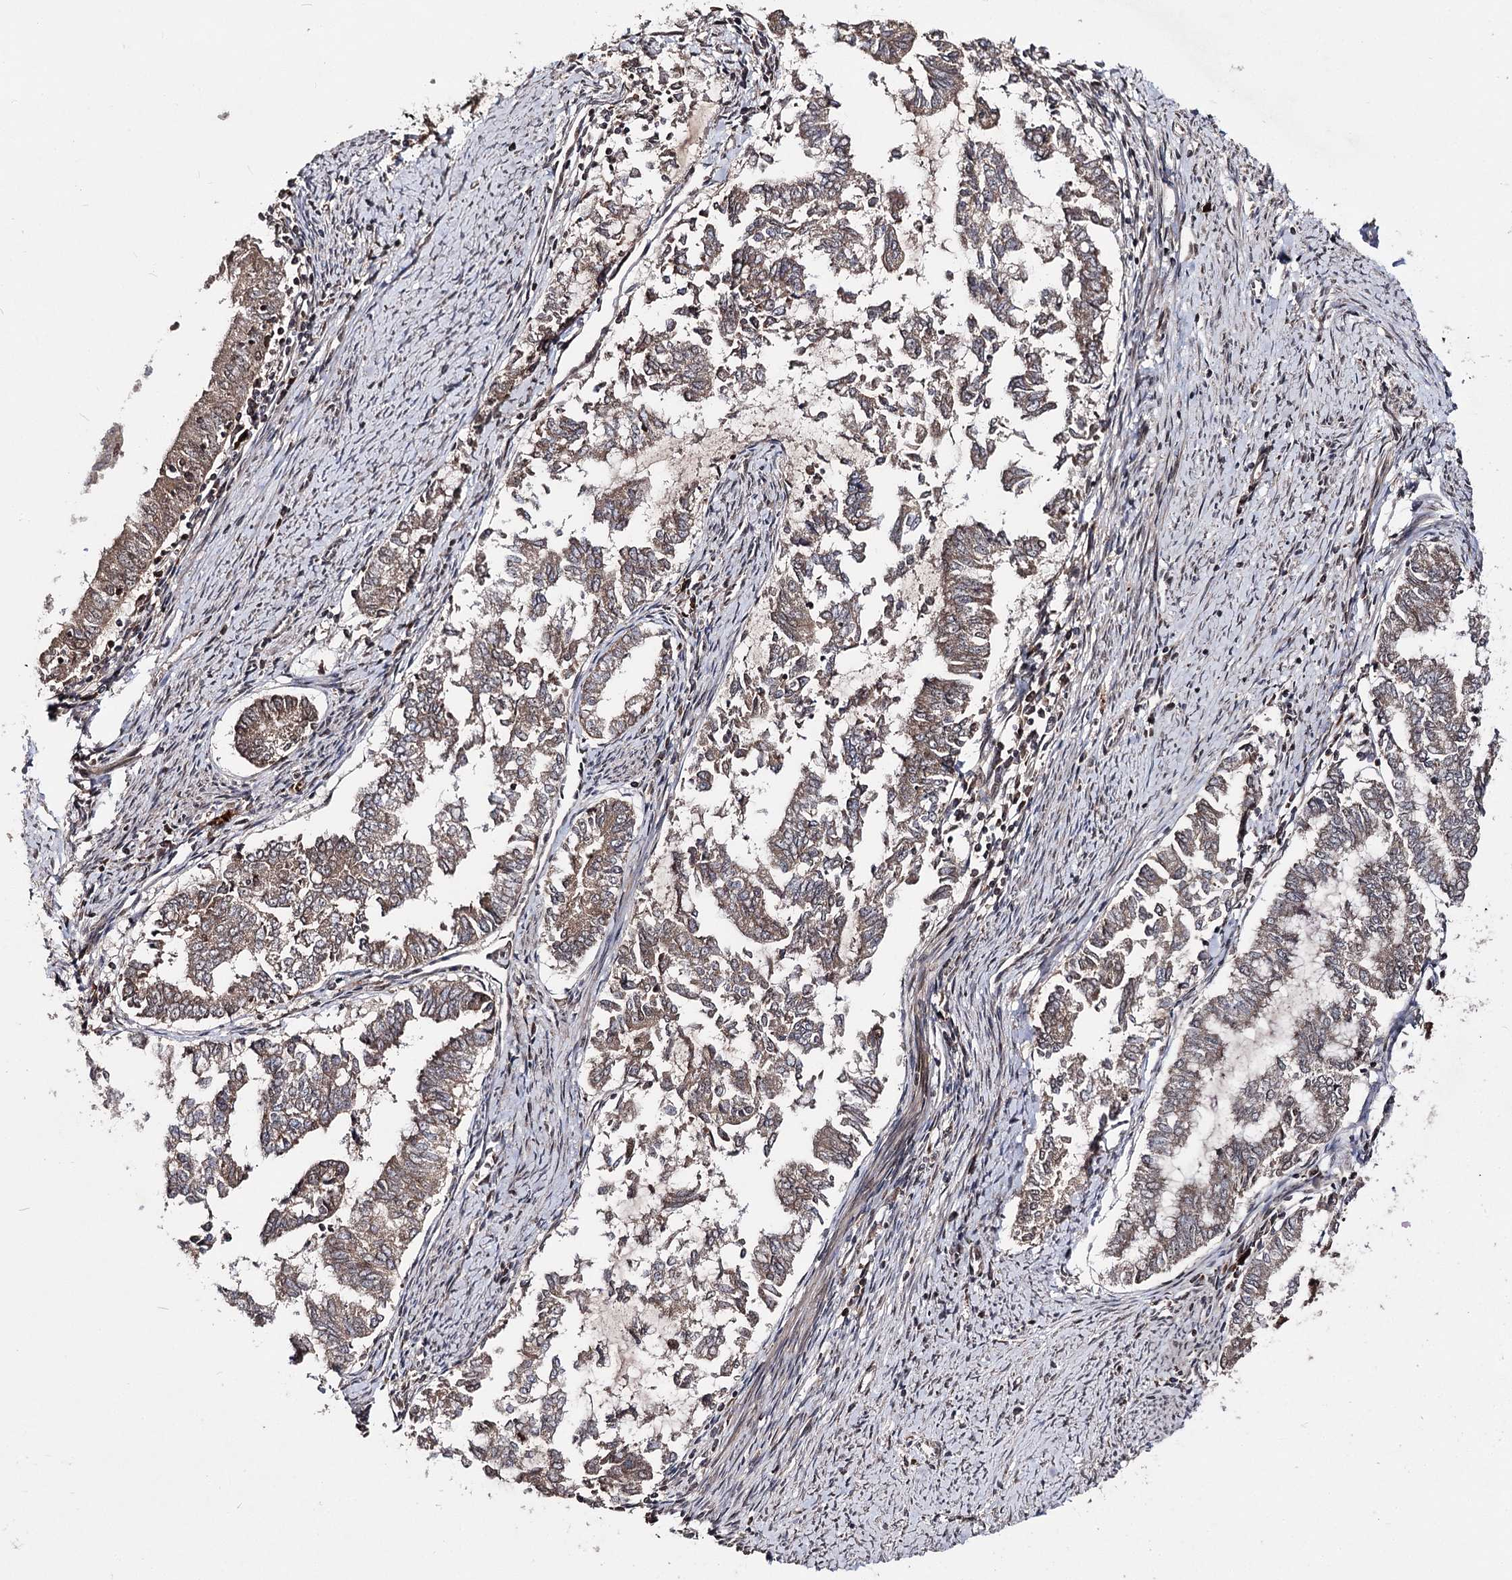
{"staining": {"intensity": "moderate", "quantity": ">75%", "location": "cytoplasmic/membranous"}, "tissue": "endometrial cancer", "cell_type": "Tumor cells", "image_type": "cancer", "snomed": [{"axis": "morphology", "description": "Adenocarcinoma, NOS"}, {"axis": "topography", "description": "Endometrium"}], "caption": "Endometrial cancer (adenocarcinoma) was stained to show a protein in brown. There is medium levels of moderate cytoplasmic/membranous staining in about >75% of tumor cells. Using DAB (brown) and hematoxylin (blue) stains, captured at high magnification using brightfield microscopy.", "gene": "FAM53B", "patient": {"sex": "female", "age": 79}}